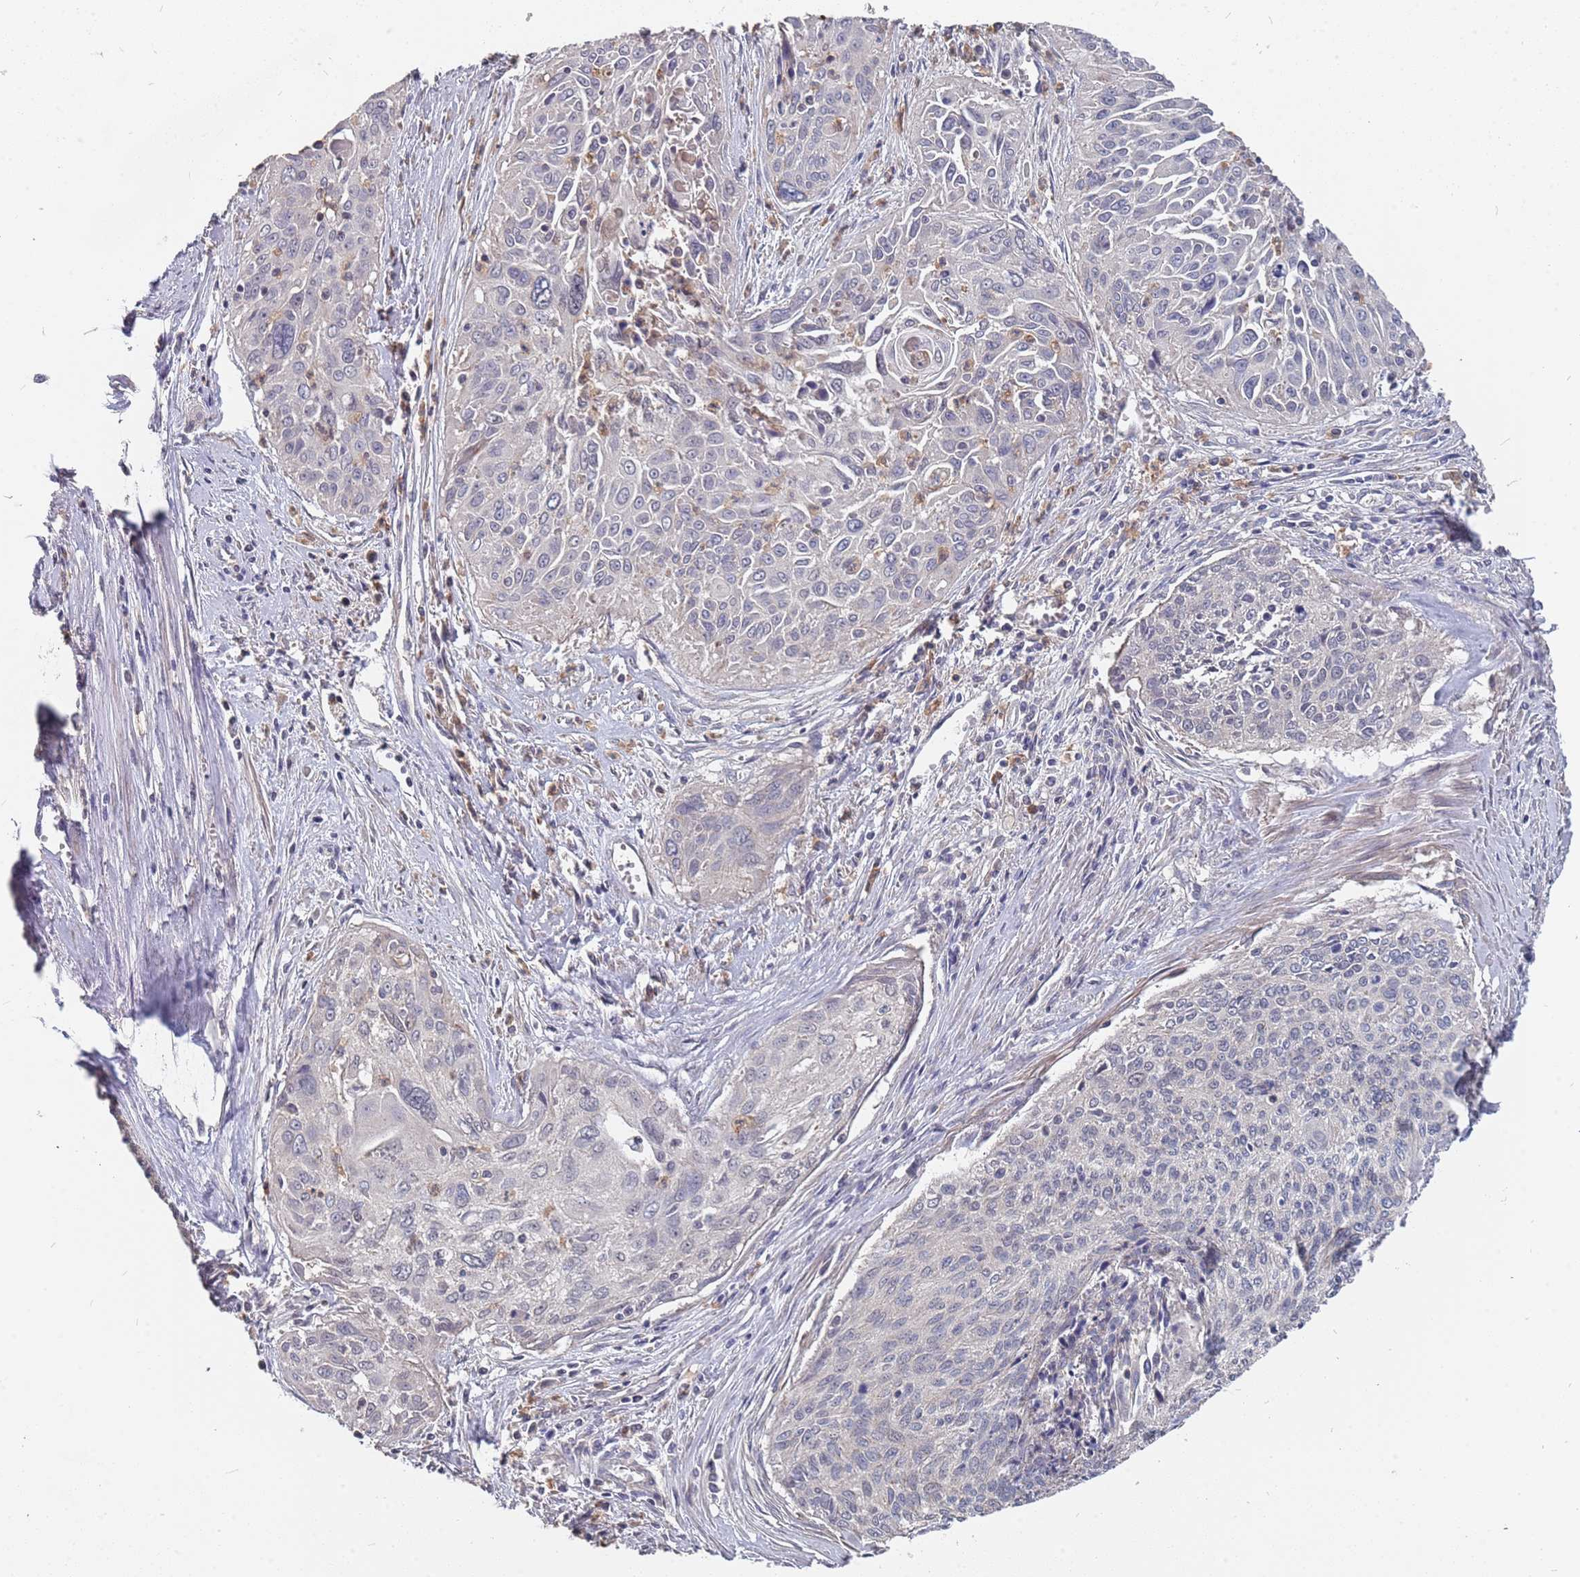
{"staining": {"intensity": "negative", "quantity": "none", "location": "none"}, "tissue": "cervical cancer", "cell_type": "Tumor cells", "image_type": "cancer", "snomed": [{"axis": "morphology", "description": "Squamous cell carcinoma, NOS"}, {"axis": "topography", "description": "Cervix"}], "caption": "The photomicrograph demonstrates no significant staining in tumor cells of cervical cancer. Brightfield microscopy of IHC stained with DAB (3,3'-diaminobenzidine) (brown) and hematoxylin (blue), captured at high magnification.", "gene": "TCEANC2", "patient": {"sex": "female", "age": 55}}